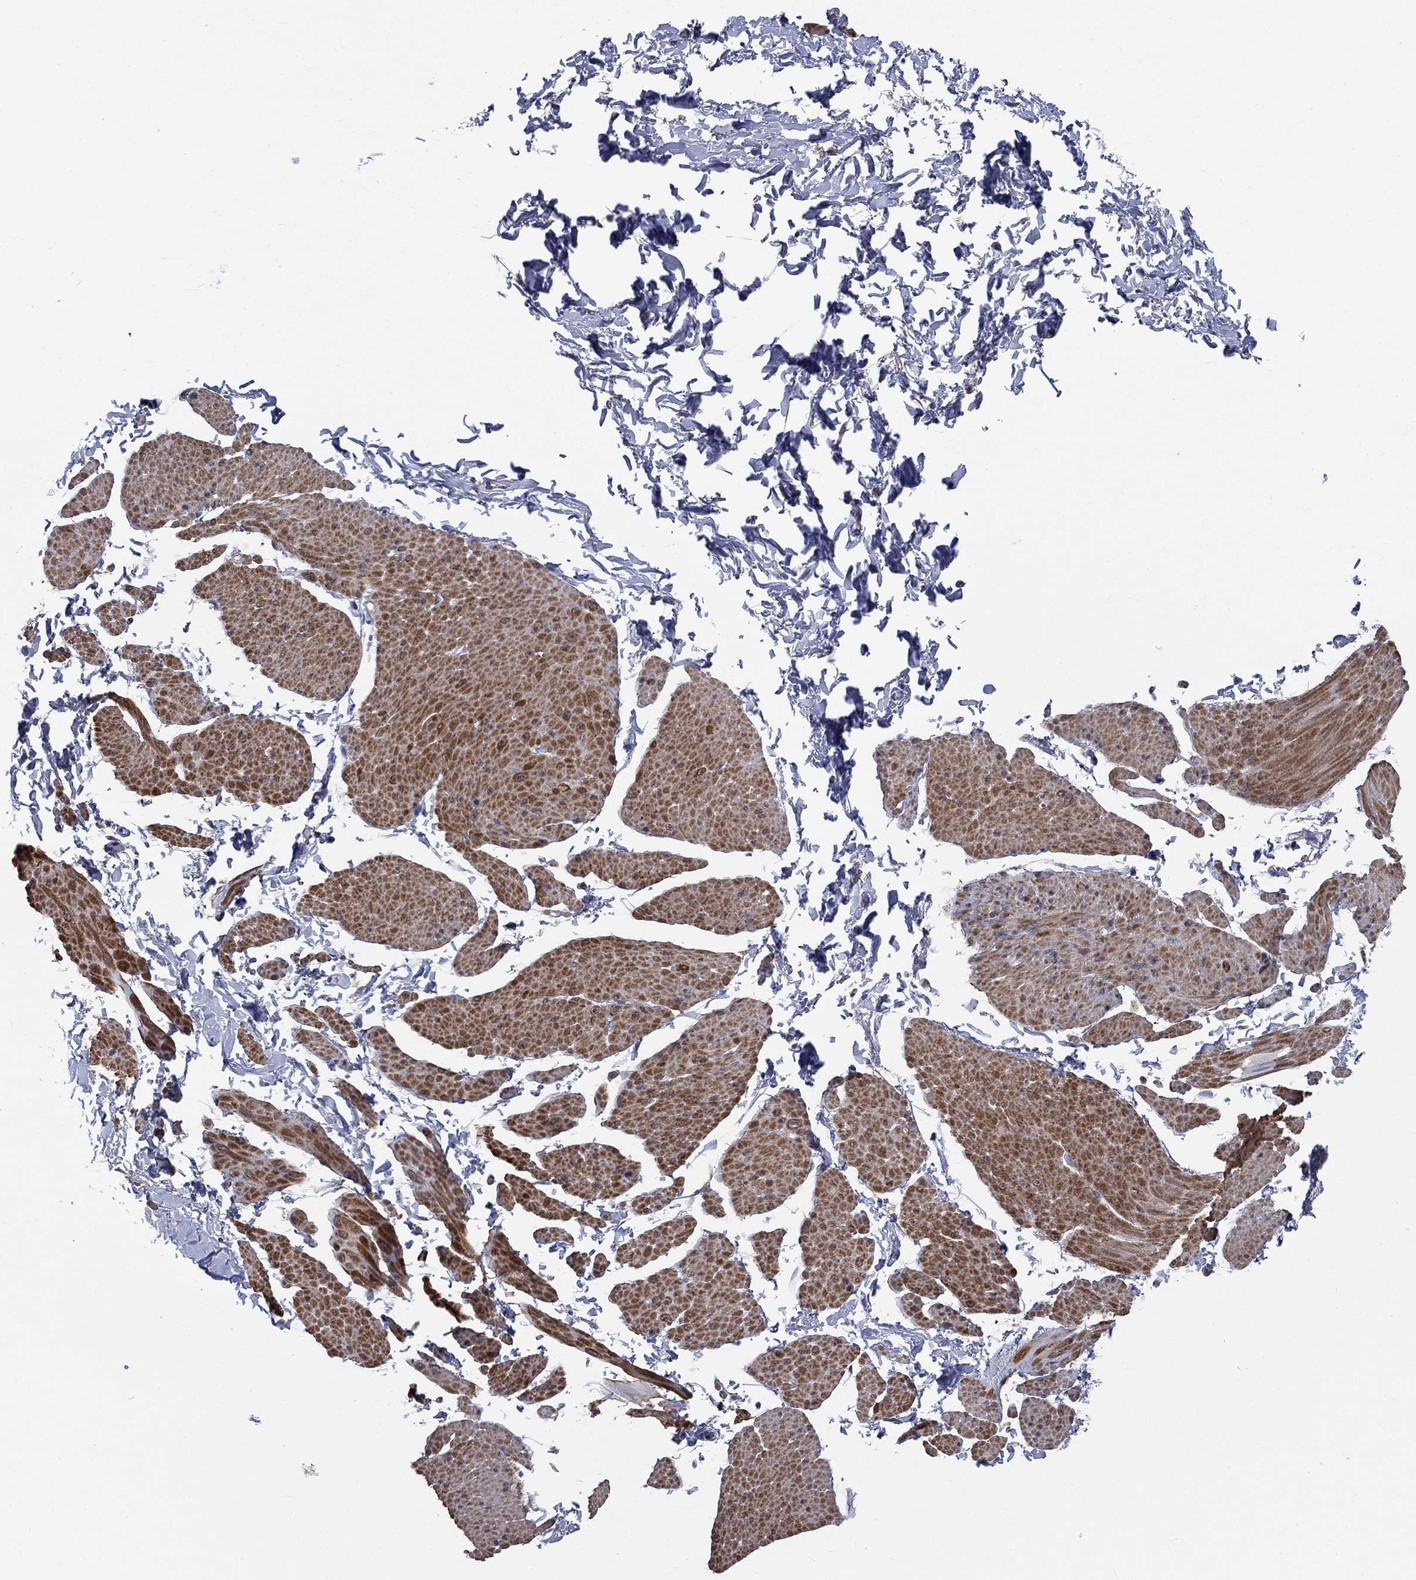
{"staining": {"intensity": "moderate", "quantity": "25%-75%", "location": "cytoplasmic/membranous"}, "tissue": "smooth muscle", "cell_type": "Smooth muscle cells", "image_type": "normal", "snomed": [{"axis": "morphology", "description": "Normal tissue, NOS"}, {"axis": "topography", "description": "Adipose tissue"}, {"axis": "topography", "description": "Smooth muscle"}, {"axis": "topography", "description": "Peripheral nerve tissue"}], "caption": "DAB immunohistochemical staining of benign smooth muscle shows moderate cytoplasmic/membranous protein staining in about 25%-75% of smooth muscle cells. The protein of interest is stained brown, and the nuclei are stained in blue (DAB (3,3'-diaminobenzidine) IHC with brightfield microscopy, high magnification).", "gene": "ZBTB18", "patient": {"sex": "male", "age": 83}}